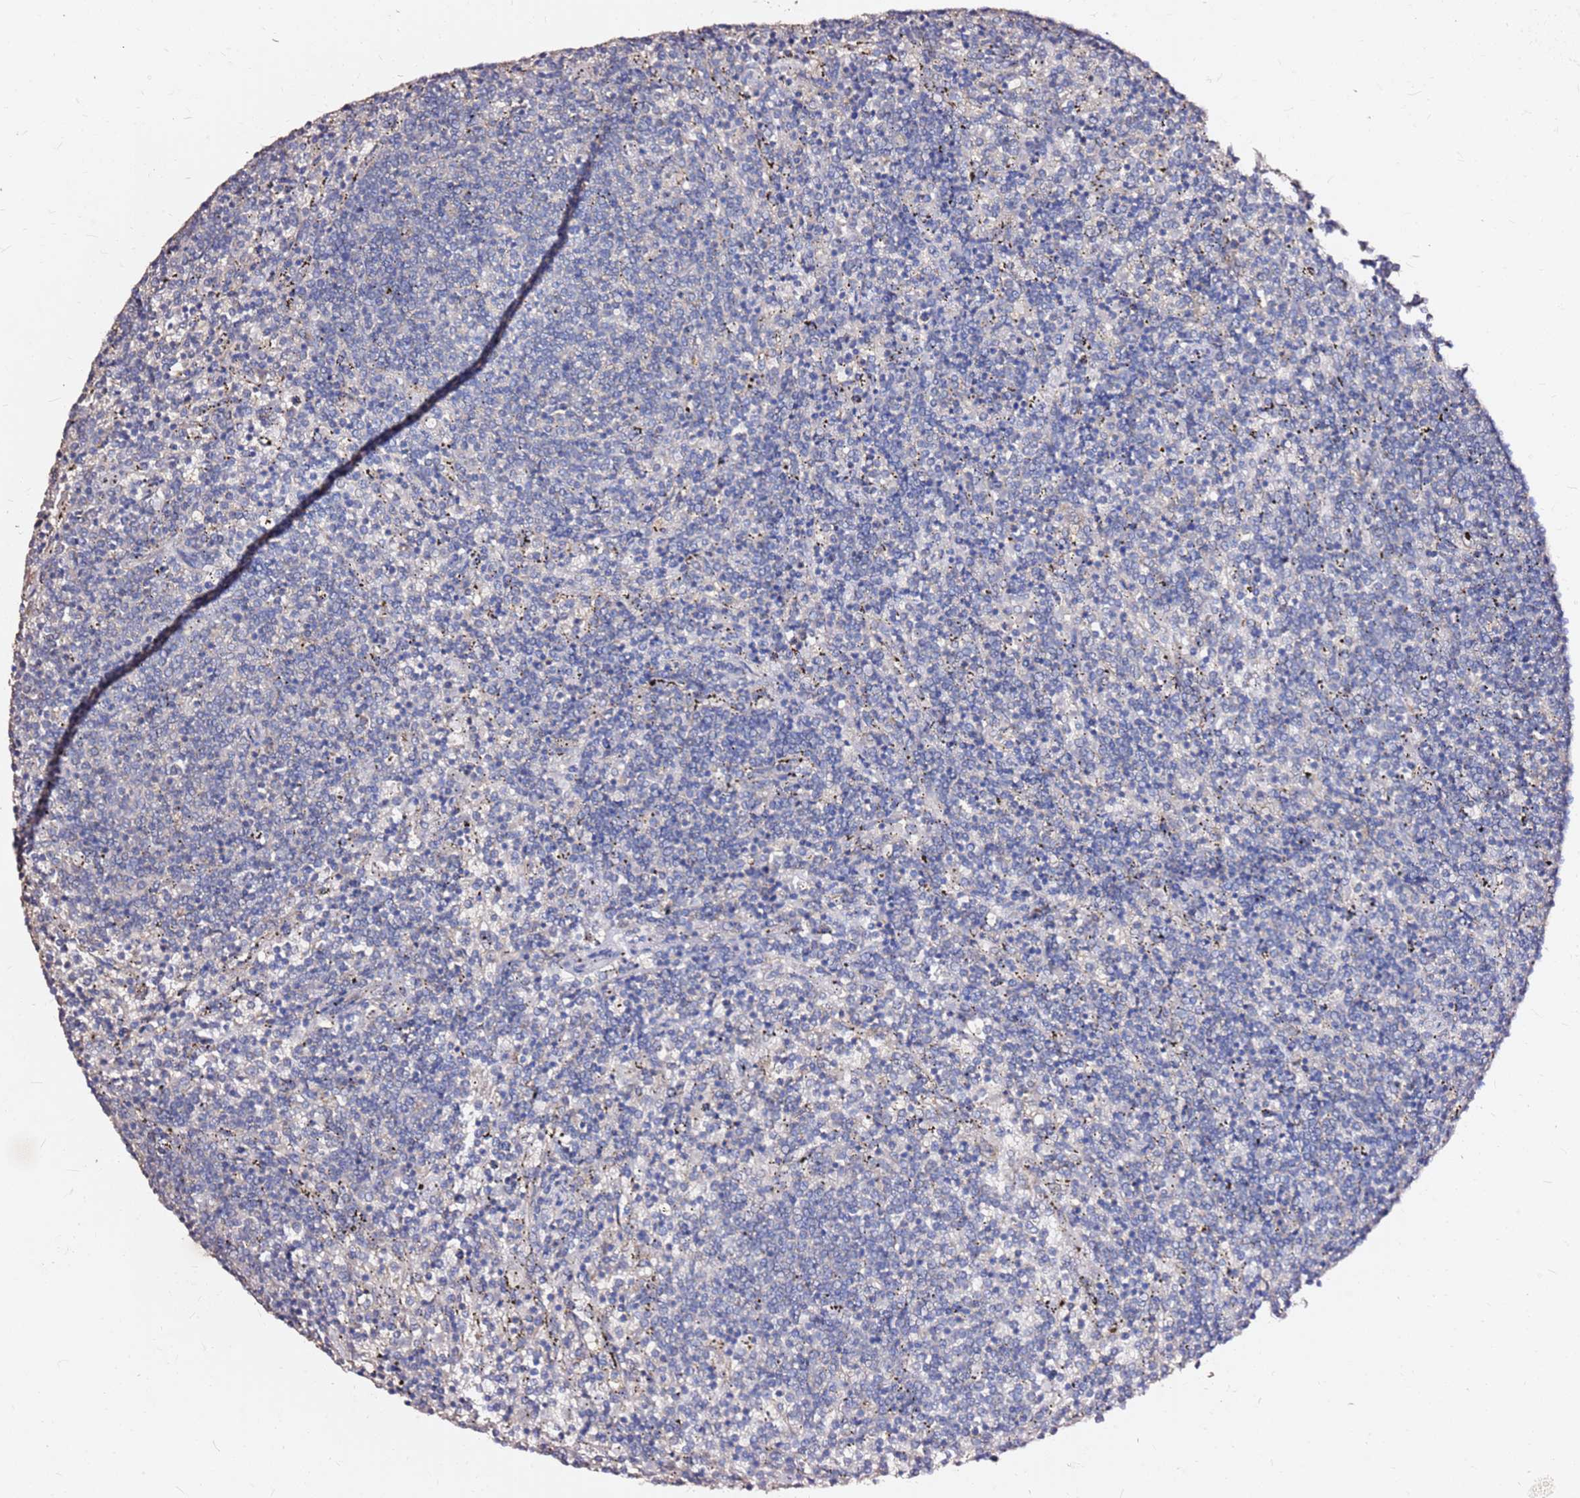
{"staining": {"intensity": "negative", "quantity": "none", "location": "none"}, "tissue": "lymphoma", "cell_type": "Tumor cells", "image_type": "cancer", "snomed": [{"axis": "morphology", "description": "Malignant lymphoma, non-Hodgkin's type, Low grade"}, {"axis": "topography", "description": "Spleen"}], "caption": "DAB immunohistochemical staining of human malignant lymphoma, non-Hodgkin's type (low-grade) demonstrates no significant positivity in tumor cells.", "gene": "EXD3", "patient": {"sex": "female", "age": 50}}